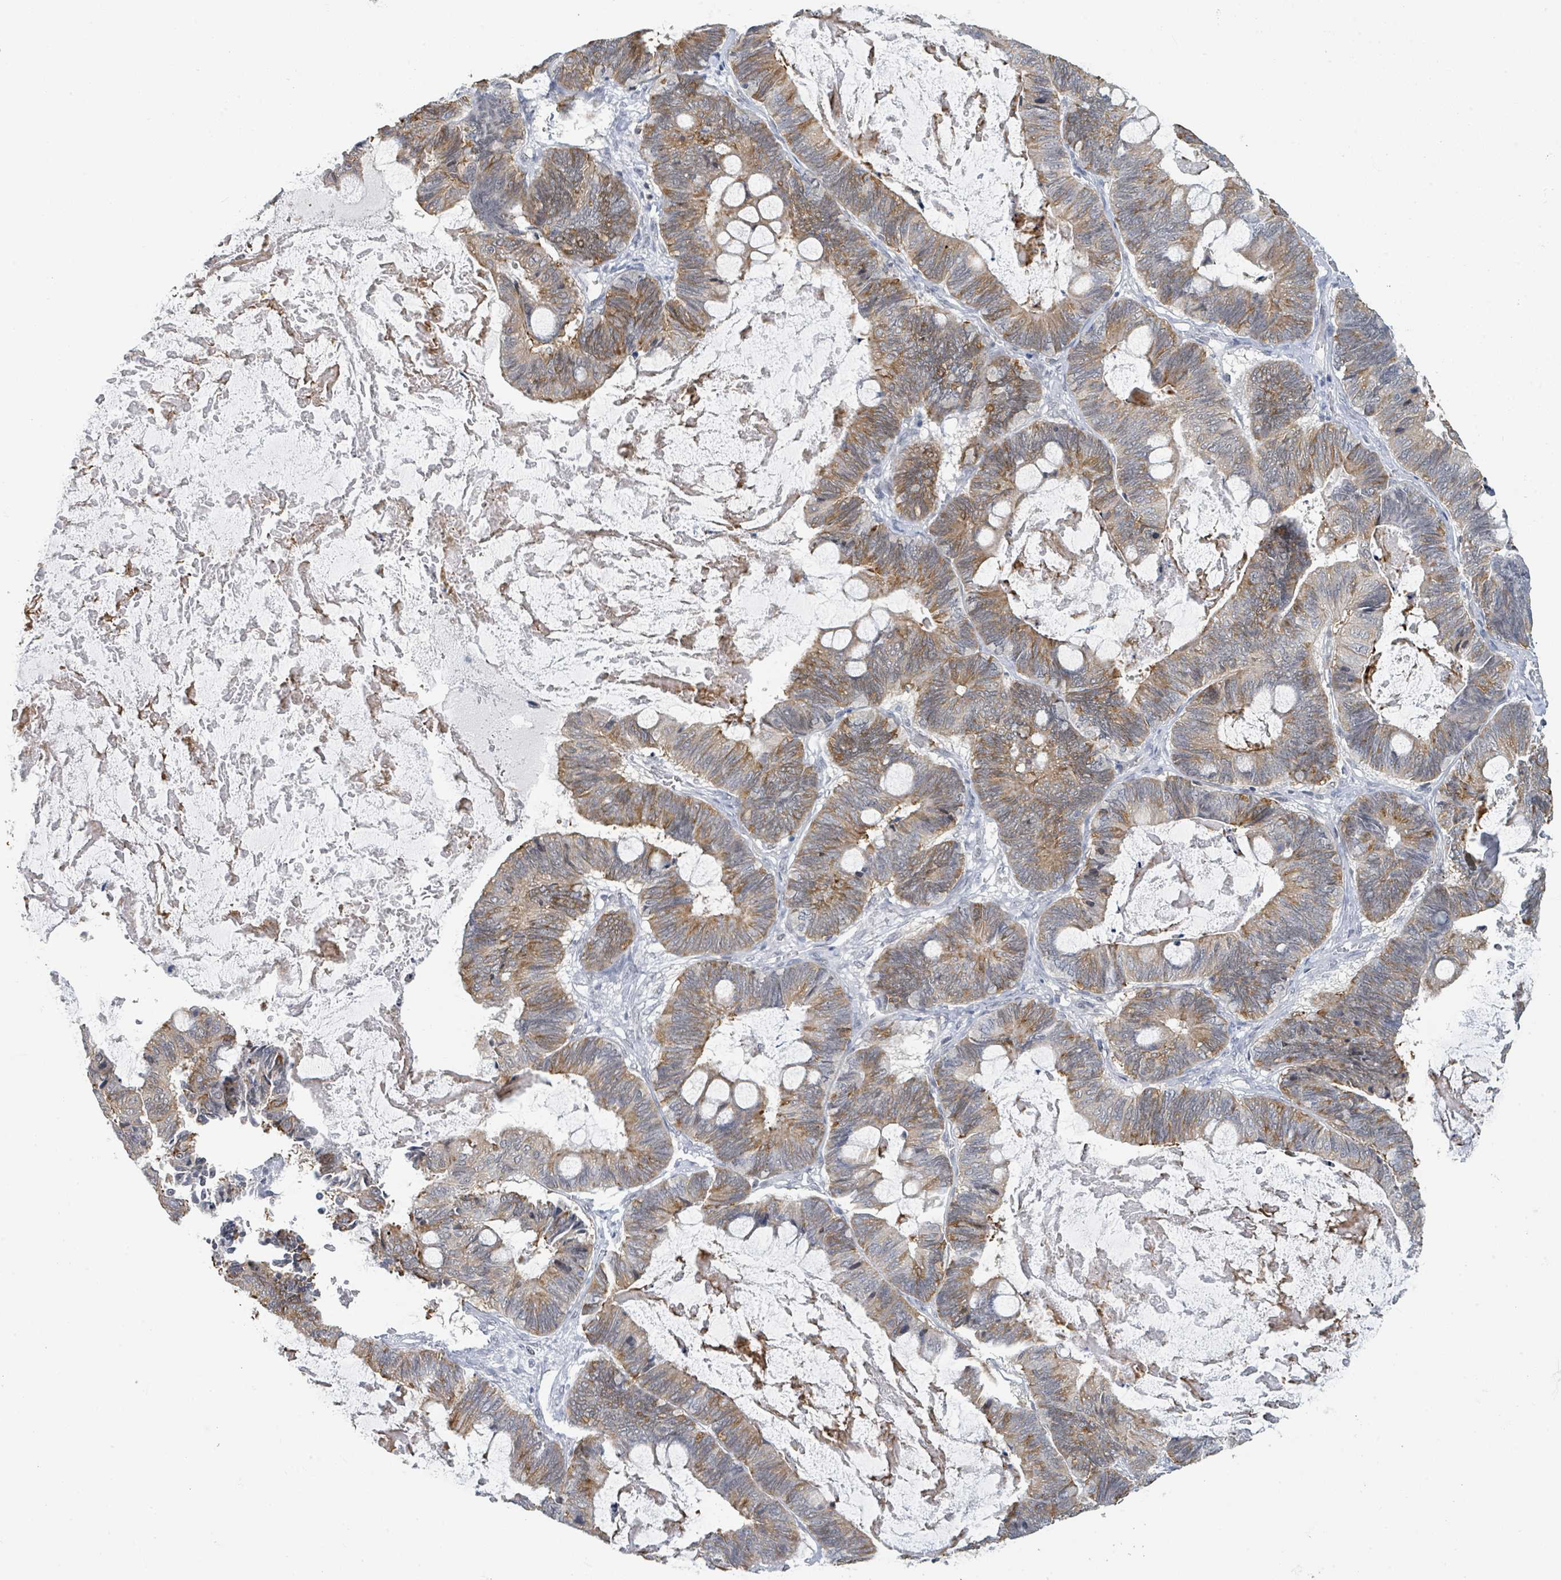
{"staining": {"intensity": "moderate", "quantity": ">75%", "location": "cytoplasmic/membranous"}, "tissue": "ovarian cancer", "cell_type": "Tumor cells", "image_type": "cancer", "snomed": [{"axis": "morphology", "description": "Cystadenocarcinoma, mucinous, NOS"}, {"axis": "topography", "description": "Ovary"}], "caption": "An immunohistochemistry photomicrograph of tumor tissue is shown. Protein staining in brown highlights moderate cytoplasmic/membranous positivity in ovarian mucinous cystadenocarcinoma within tumor cells.", "gene": "ANKRD55", "patient": {"sex": "female", "age": 61}}